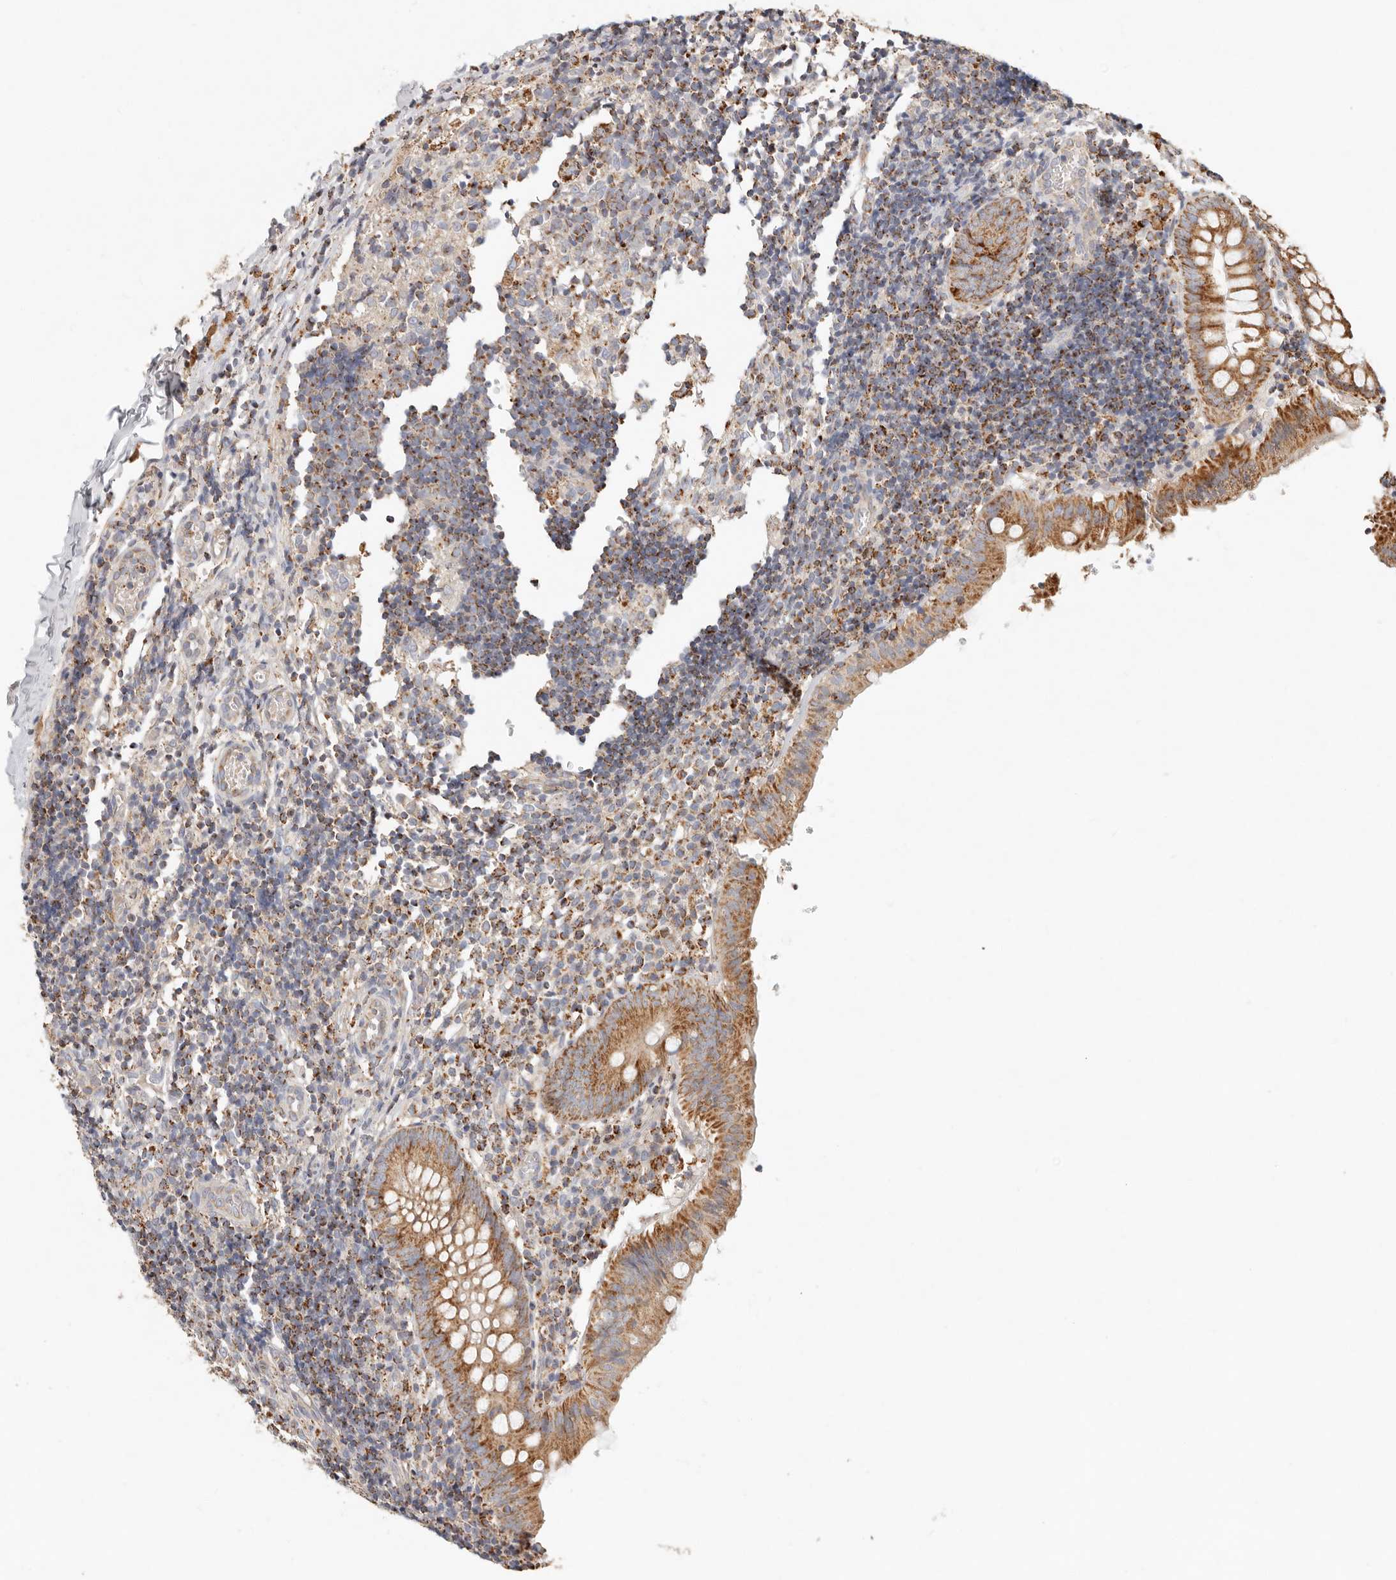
{"staining": {"intensity": "strong", "quantity": ">75%", "location": "cytoplasmic/membranous"}, "tissue": "appendix", "cell_type": "Glandular cells", "image_type": "normal", "snomed": [{"axis": "morphology", "description": "Normal tissue, NOS"}, {"axis": "topography", "description": "Appendix"}], "caption": "Brown immunohistochemical staining in normal human appendix demonstrates strong cytoplasmic/membranous expression in about >75% of glandular cells. The staining is performed using DAB (3,3'-diaminobenzidine) brown chromogen to label protein expression. The nuclei are counter-stained blue using hematoxylin.", "gene": "ARHGEF10L", "patient": {"sex": "male", "age": 8}}